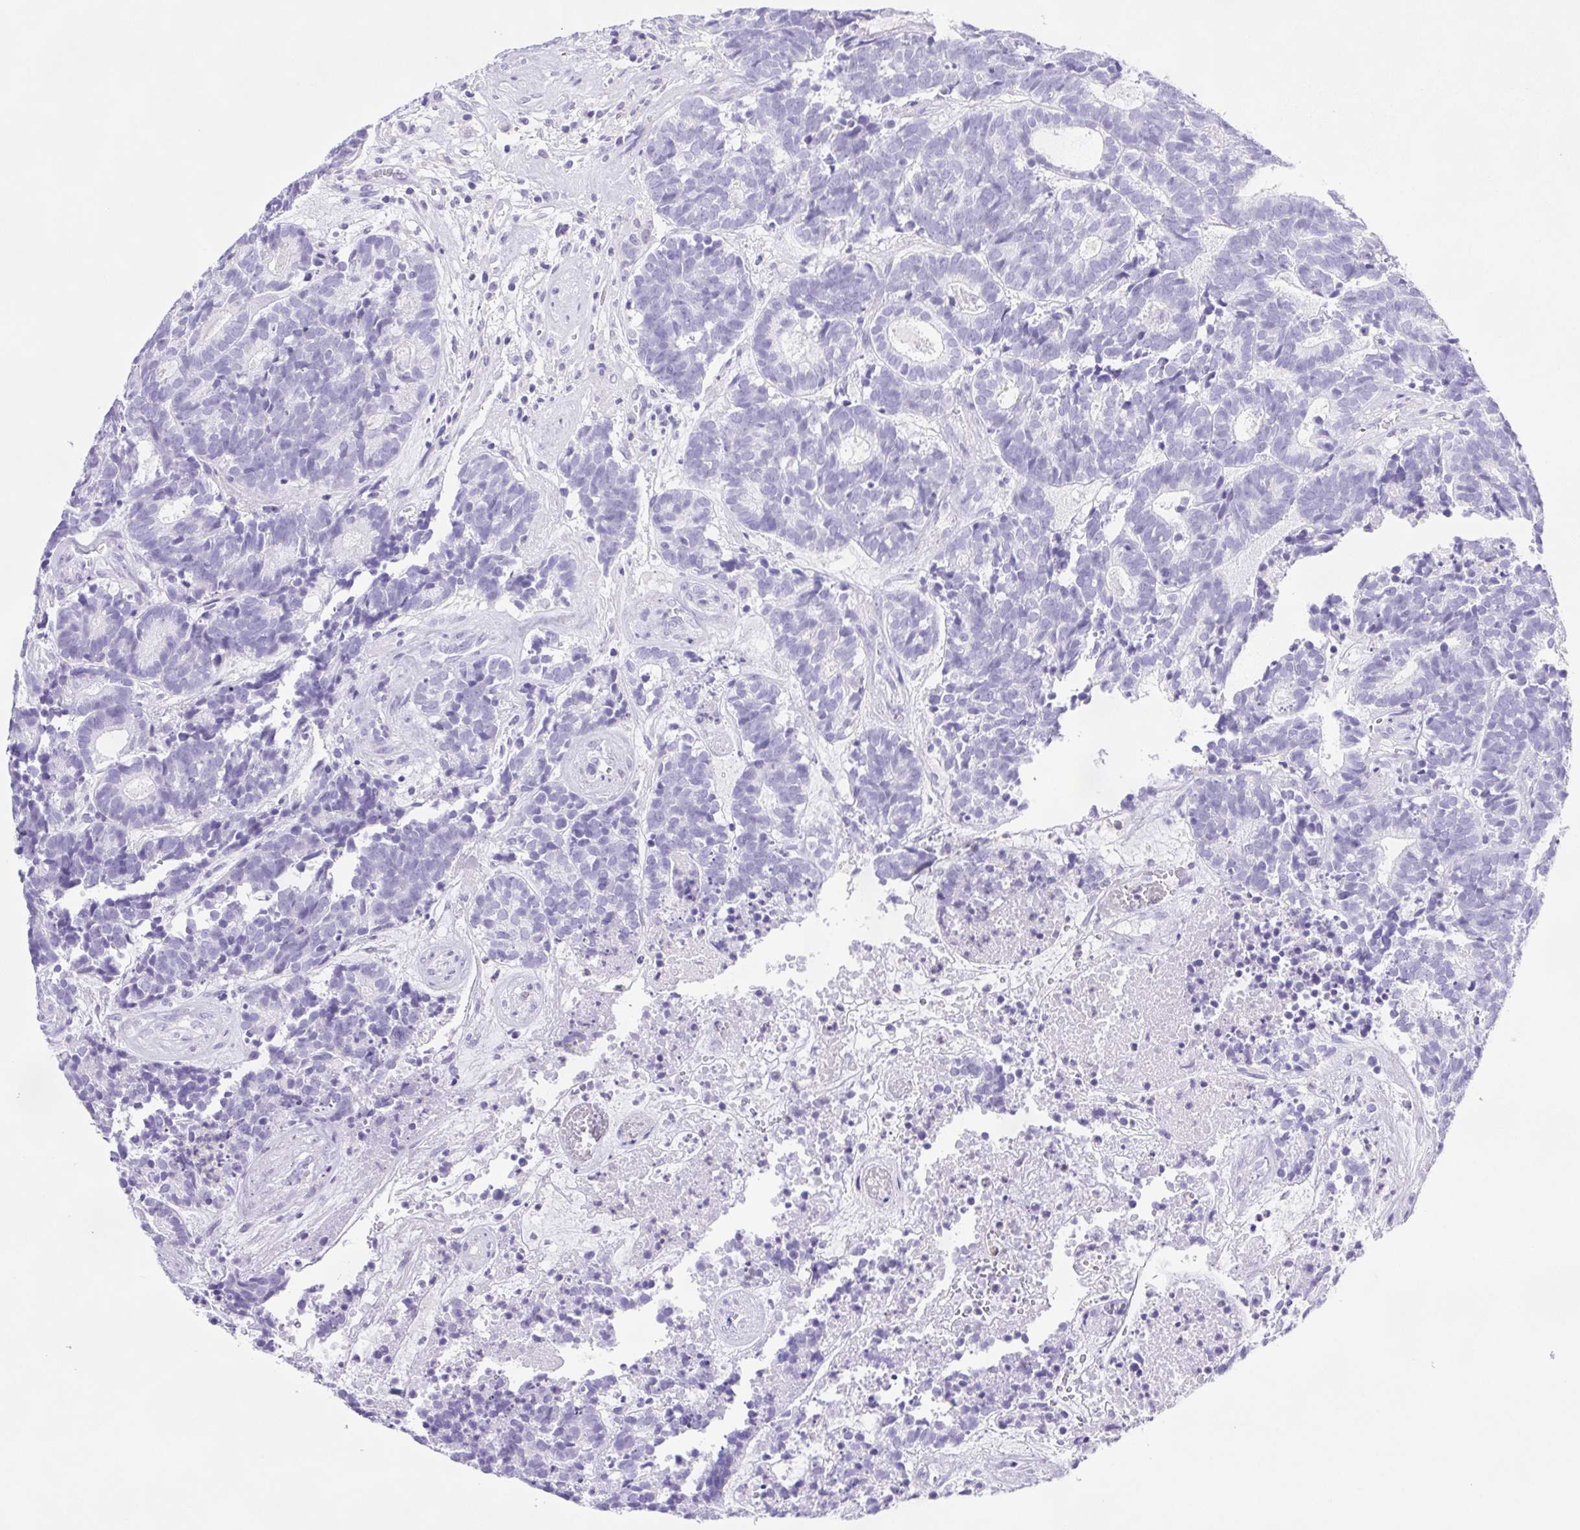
{"staining": {"intensity": "negative", "quantity": "none", "location": "none"}, "tissue": "head and neck cancer", "cell_type": "Tumor cells", "image_type": "cancer", "snomed": [{"axis": "morphology", "description": "Adenocarcinoma, NOS"}, {"axis": "topography", "description": "Head-Neck"}], "caption": "This is an immunohistochemistry micrograph of human head and neck adenocarcinoma. There is no staining in tumor cells.", "gene": "SYNPR", "patient": {"sex": "female", "age": 81}}